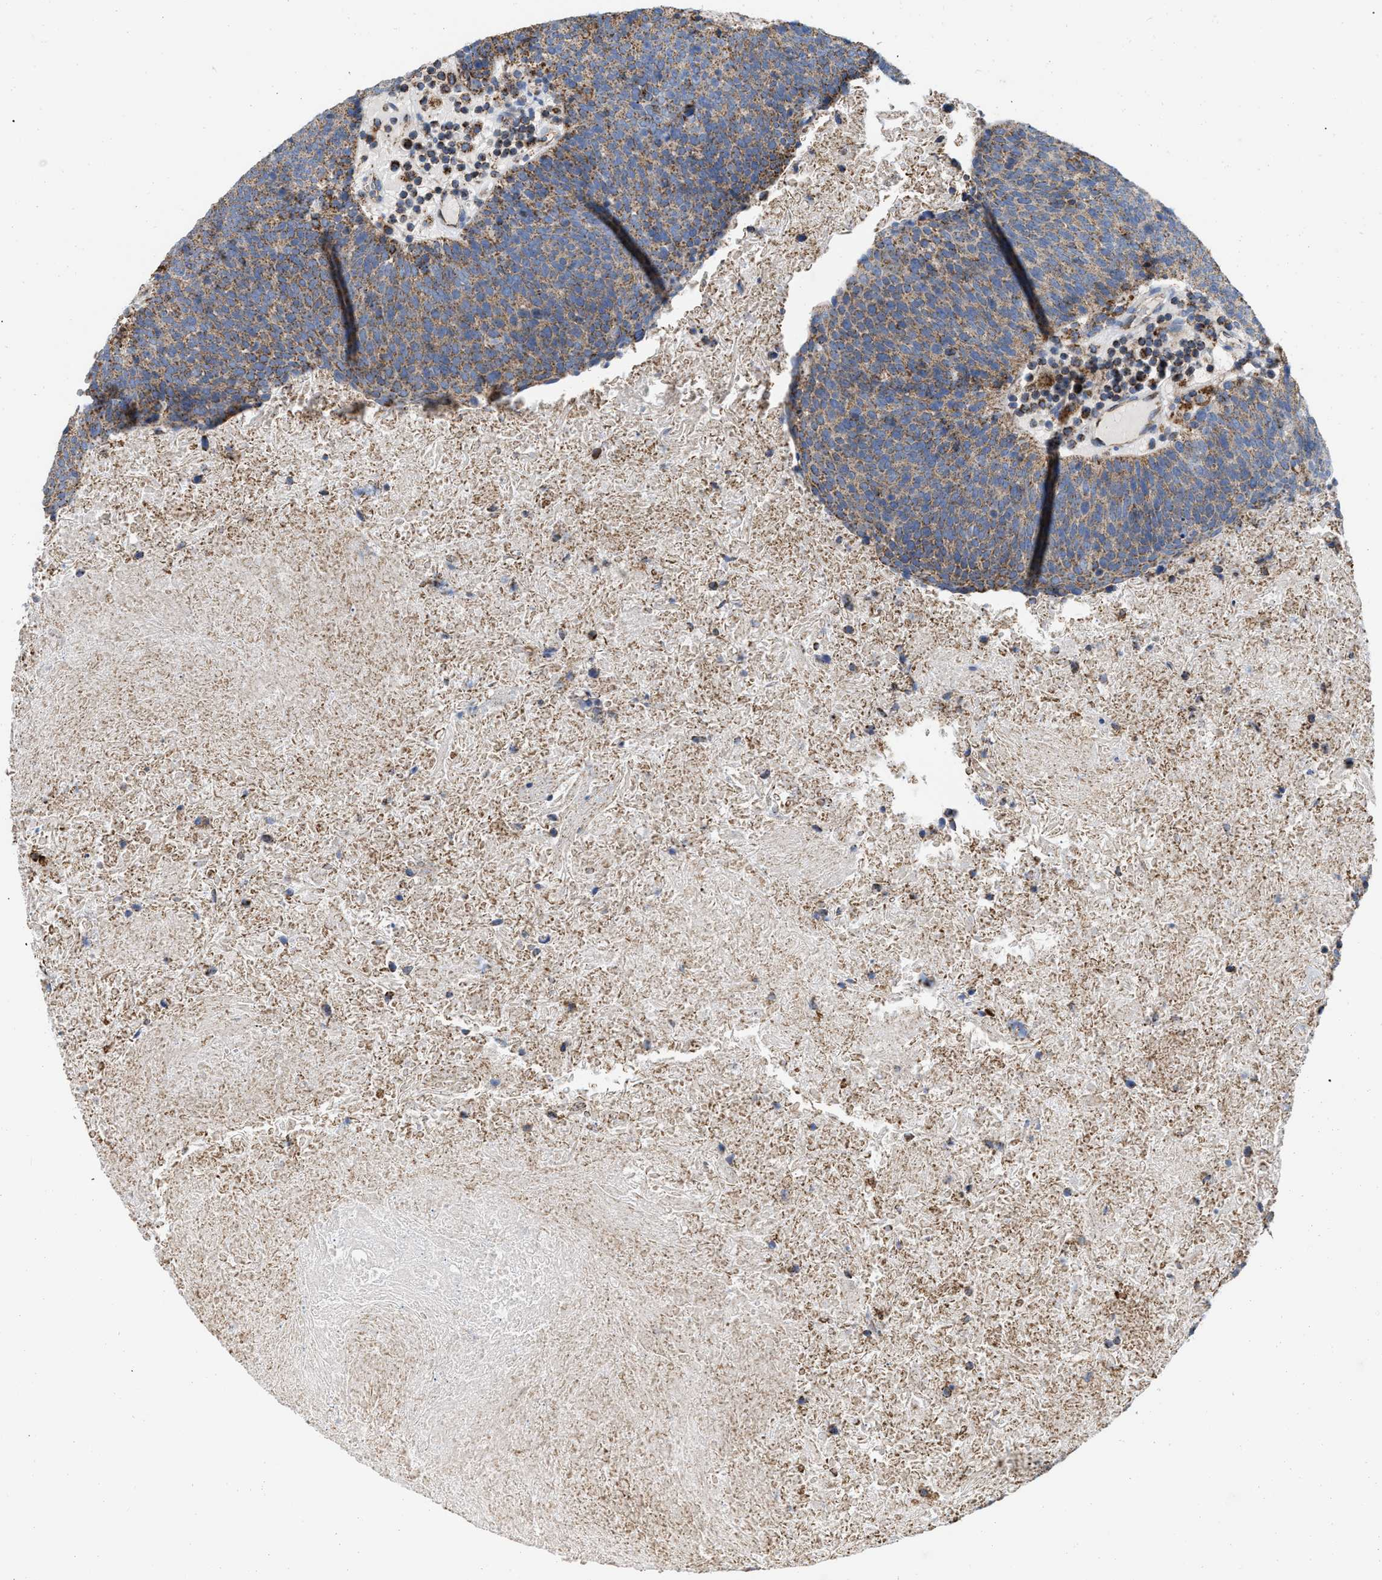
{"staining": {"intensity": "moderate", "quantity": ">75%", "location": "cytoplasmic/membranous"}, "tissue": "head and neck cancer", "cell_type": "Tumor cells", "image_type": "cancer", "snomed": [{"axis": "morphology", "description": "Squamous cell carcinoma, NOS"}, {"axis": "morphology", "description": "Squamous cell carcinoma, metastatic, NOS"}, {"axis": "topography", "description": "Lymph node"}, {"axis": "topography", "description": "Head-Neck"}], "caption": "IHC of head and neck cancer (squamous cell carcinoma) shows medium levels of moderate cytoplasmic/membranous positivity in about >75% of tumor cells. (IHC, brightfield microscopy, high magnification).", "gene": "GRB10", "patient": {"sex": "male", "age": 62}}